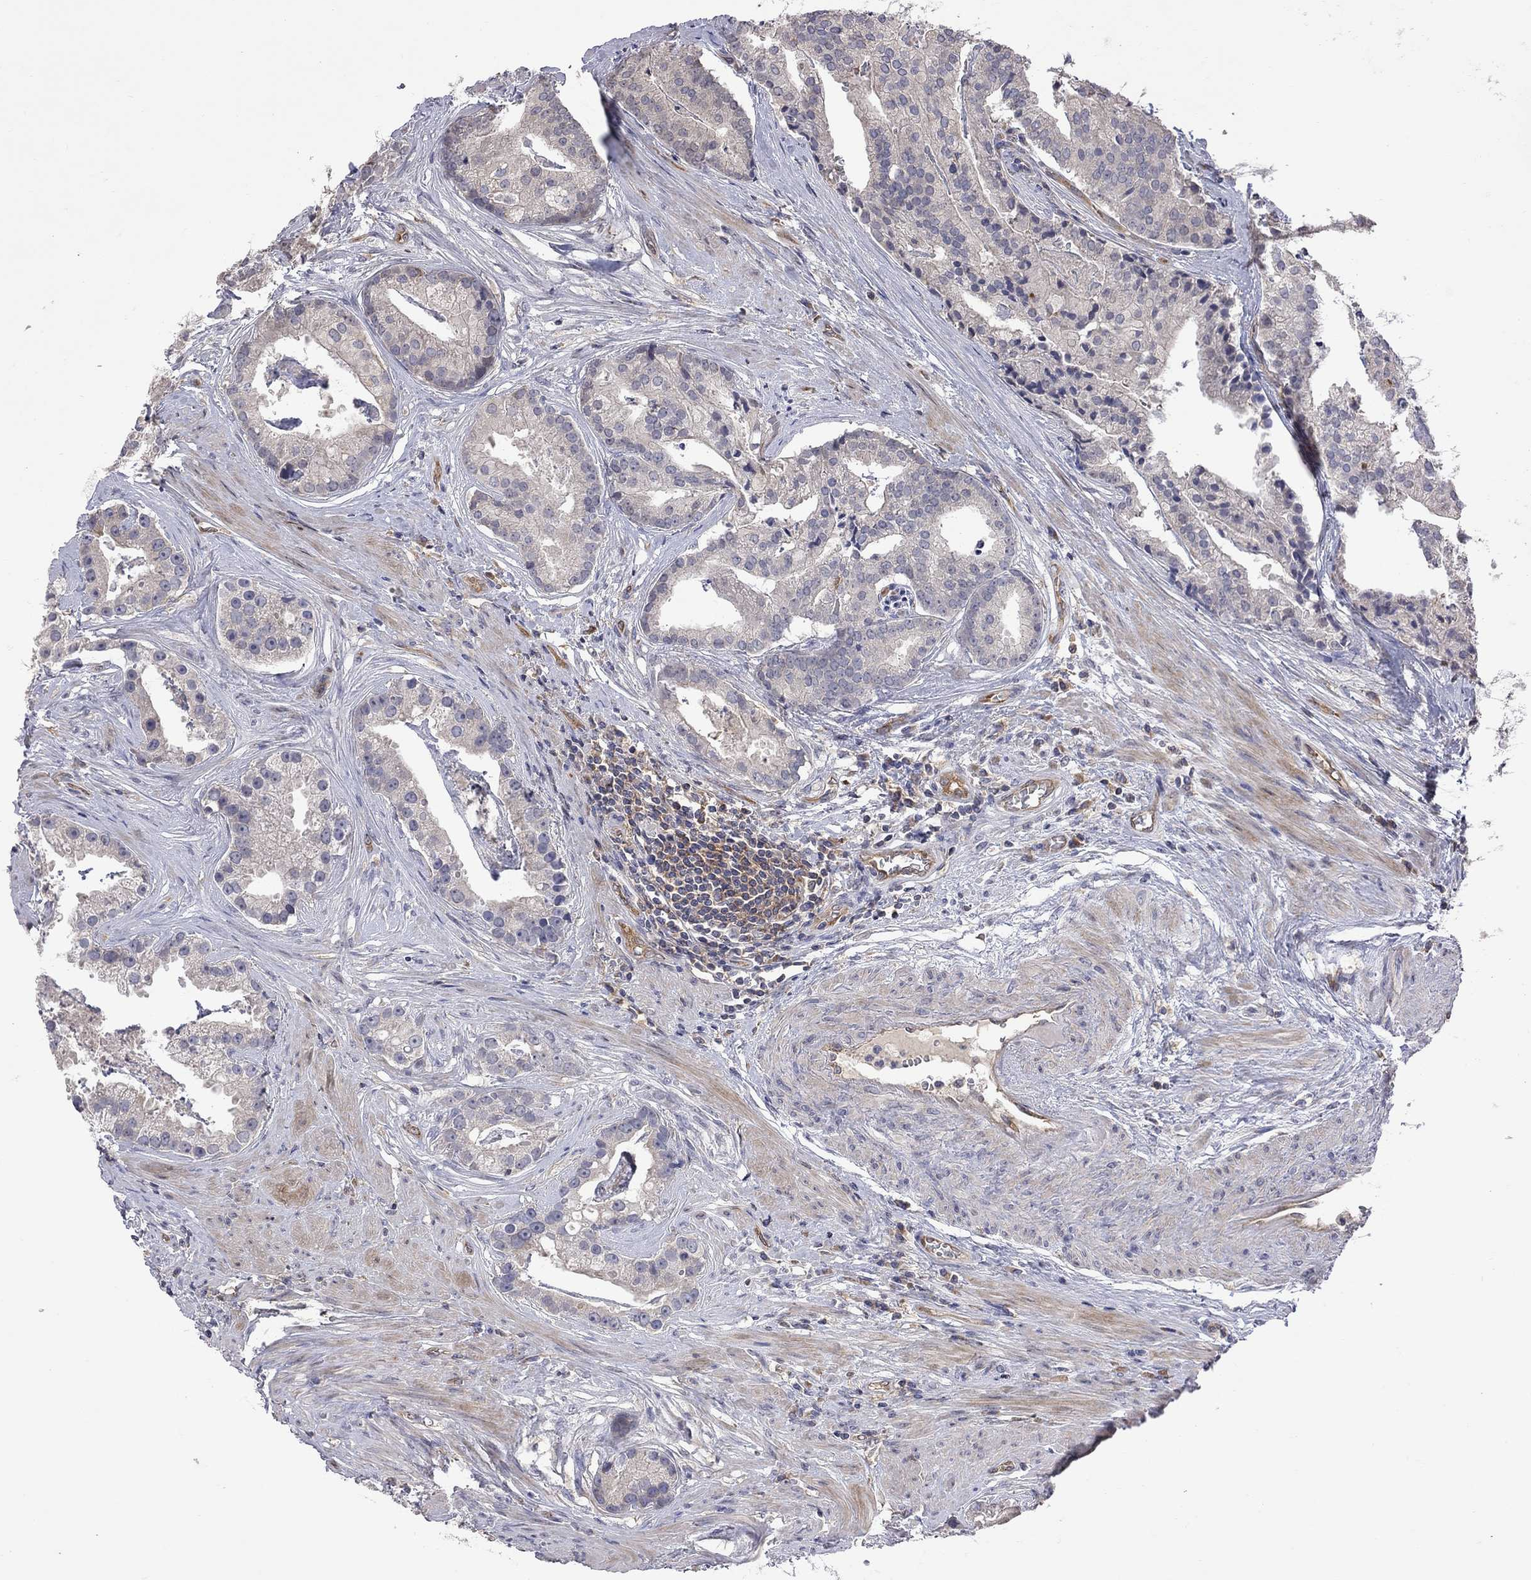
{"staining": {"intensity": "negative", "quantity": "none", "location": "none"}, "tissue": "prostate cancer", "cell_type": "Tumor cells", "image_type": "cancer", "snomed": [{"axis": "morphology", "description": "Adenocarcinoma, NOS"}, {"axis": "topography", "description": "Prostate and seminal vesicle, NOS"}, {"axis": "topography", "description": "Prostate"}], "caption": "High power microscopy micrograph of an immunohistochemistry (IHC) histopathology image of adenocarcinoma (prostate), revealing no significant positivity in tumor cells.", "gene": "ABI3", "patient": {"sex": "male", "age": 44}}